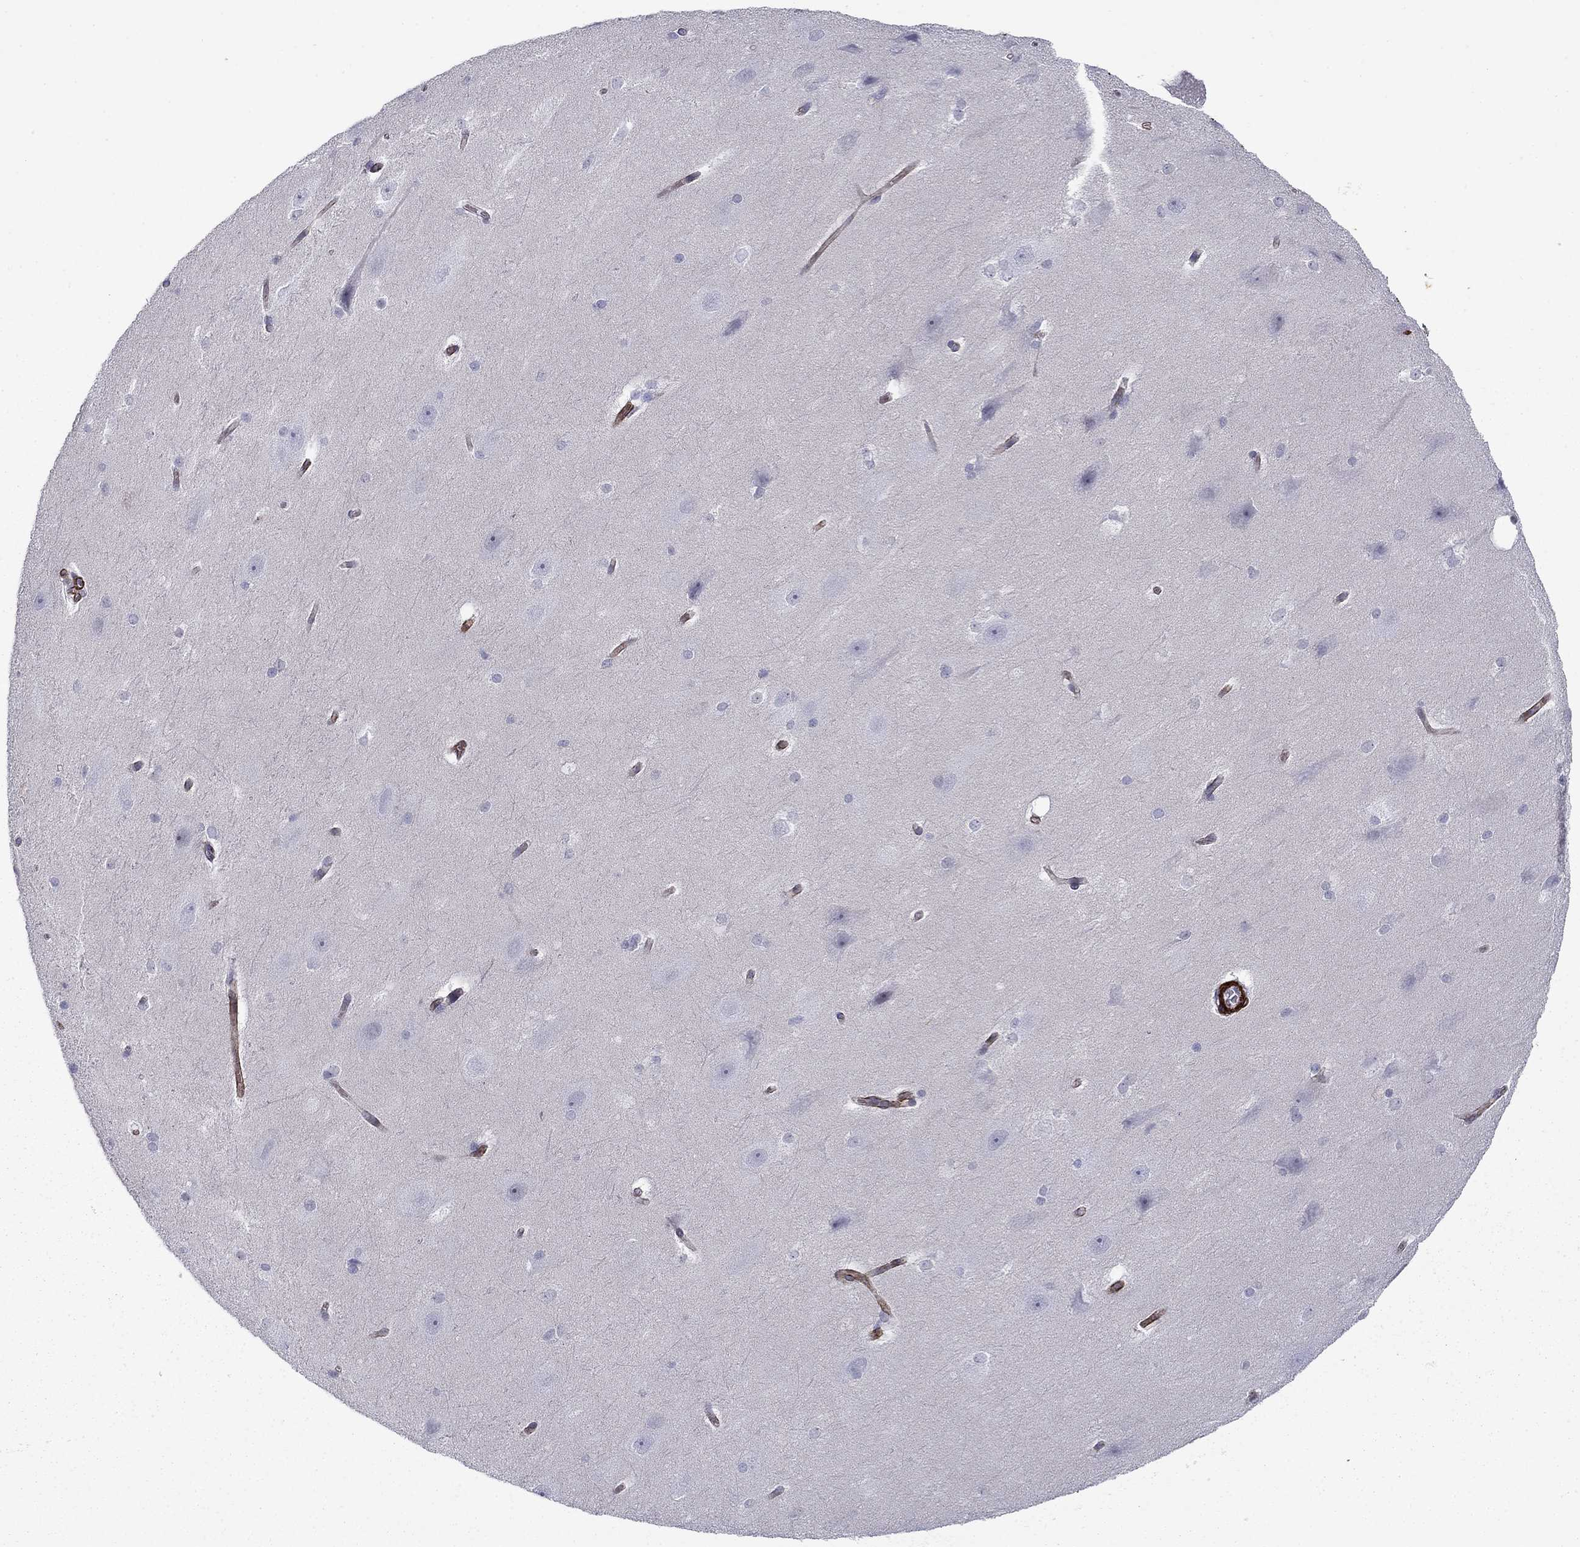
{"staining": {"intensity": "negative", "quantity": "none", "location": "none"}, "tissue": "hippocampus", "cell_type": "Glial cells", "image_type": "normal", "snomed": [{"axis": "morphology", "description": "Normal tissue, NOS"}, {"axis": "topography", "description": "Cerebral cortex"}, {"axis": "topography", "description": "Hippocampus"}], "caption": "Protein analysis of normal hippocampus demonstrates no significant positivity in glial cells.", "gene": "KRBA1", "patient": {"sex": "female", "age": 19}}